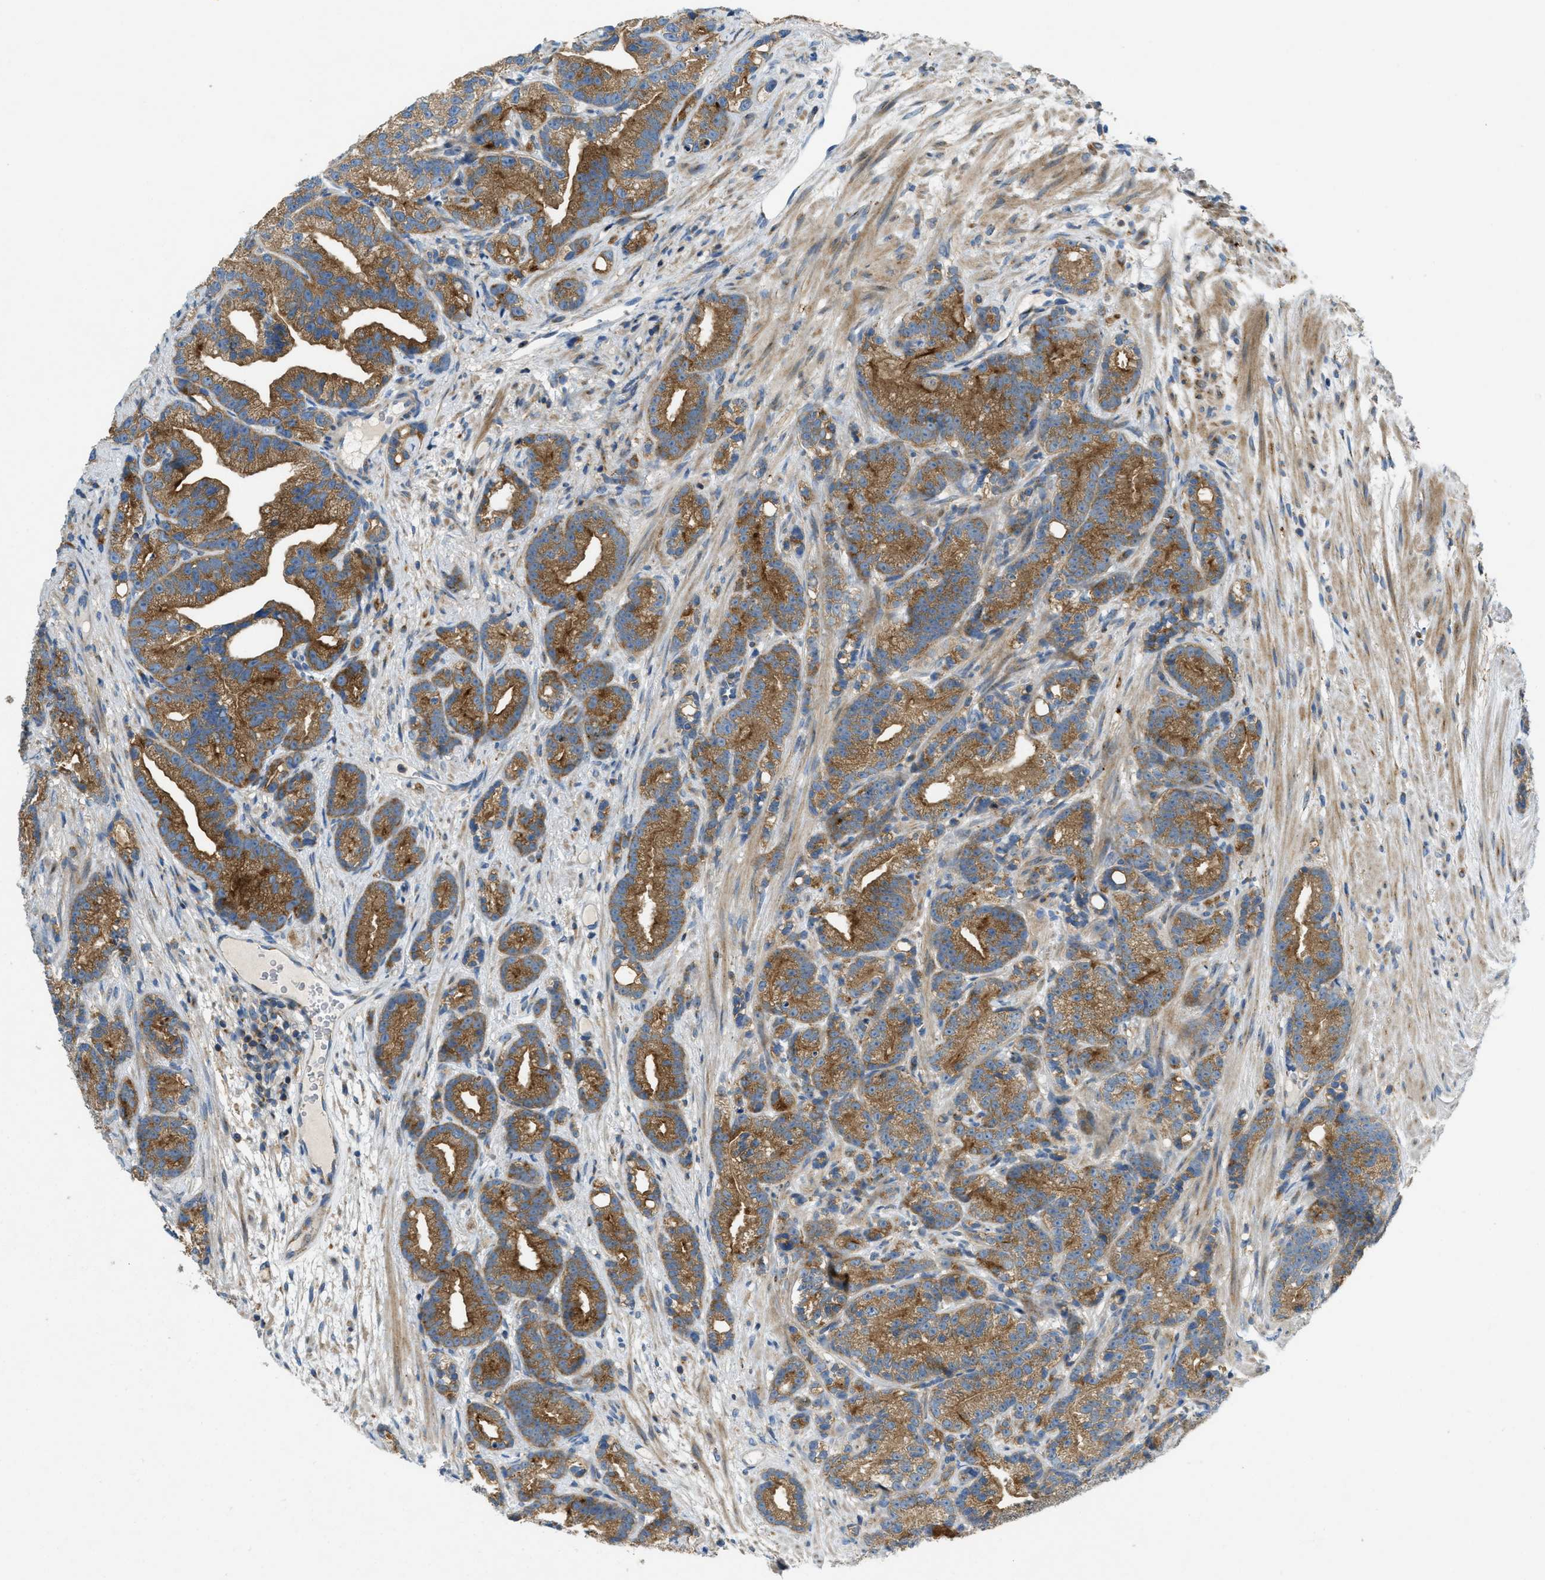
{"staining": {"intensity": "moderate", "quantity": ">75%", "location": "cytoplasmic/membranous"}, "tissue": "prostate cancer", "cell_type": "Tumor cells", "image_type": "cancer", "snomed": [{"axis": "morphology", "description": "Adenocarcinoma, Low grade"}, {"axis": "topography", "description": "Prostate"}], "caption": "The immunohistochemical stain labels moderate cytoplasmic/membranous positivity in tumor cells of prostate cancer tissue. (Stains: DAB in brown, nuclei in blue, Microscopy: brightfield microscopy at high magnification).", "gene": "RFFL", "patient": {"sex": "male", "age": 89}}